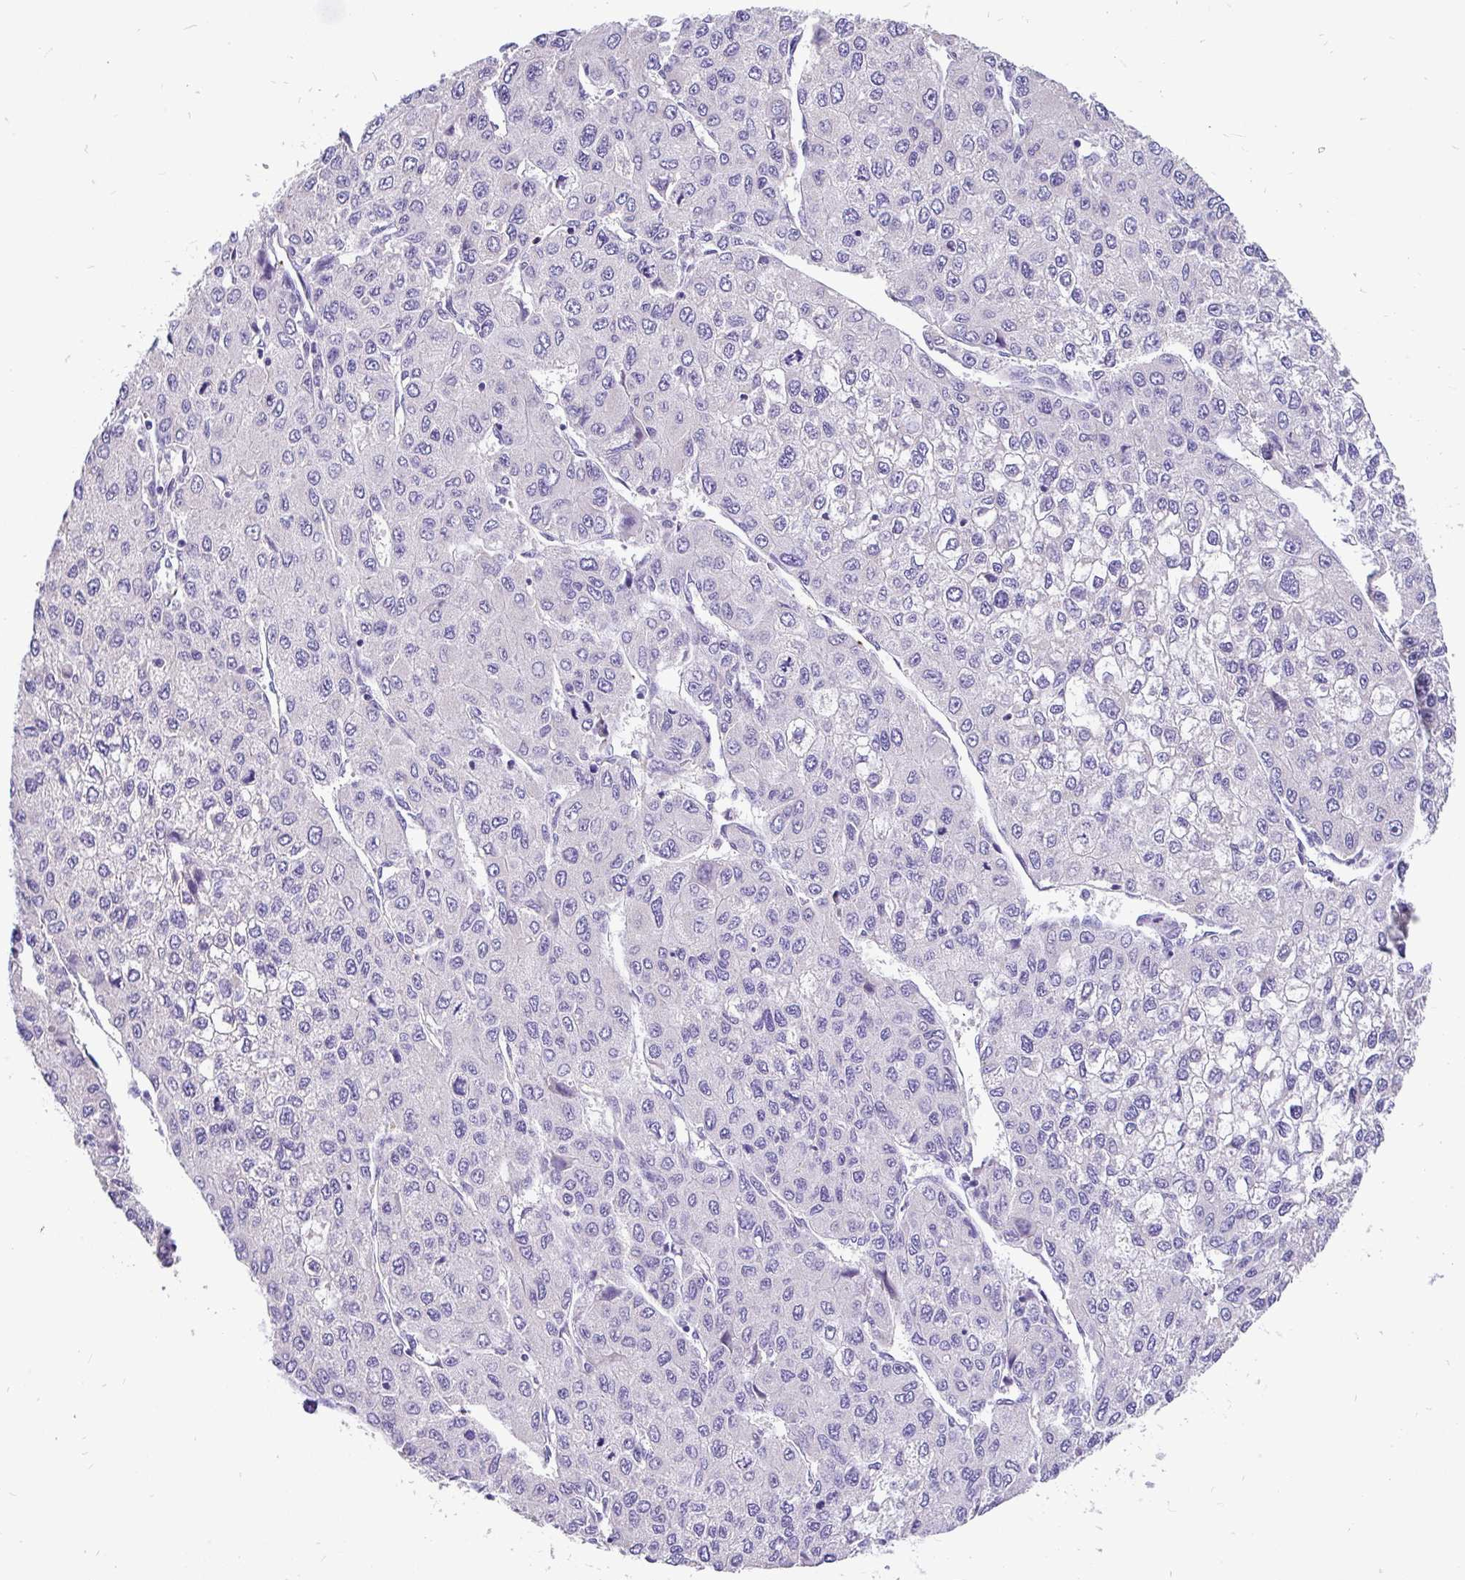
{"staining": {"intensity": "negative", "quantity": "none", "location": "none"}, "tissue": "liver cancer", "cell_type": "Tumor cells", "image_type": "cancer", "snomed": [{"axis": "morphology", "description": "Carcinoma, Hepatocellular, NOS"}, {"axis": "topography", "description": "Liver"}], "caption": "IHC photomicrograph of human liver cancer stained for a protein (brown), which reveals no staining in tumor cells.", "gene": "INTS5", "patient": {"sex": "female", "age": 66}}